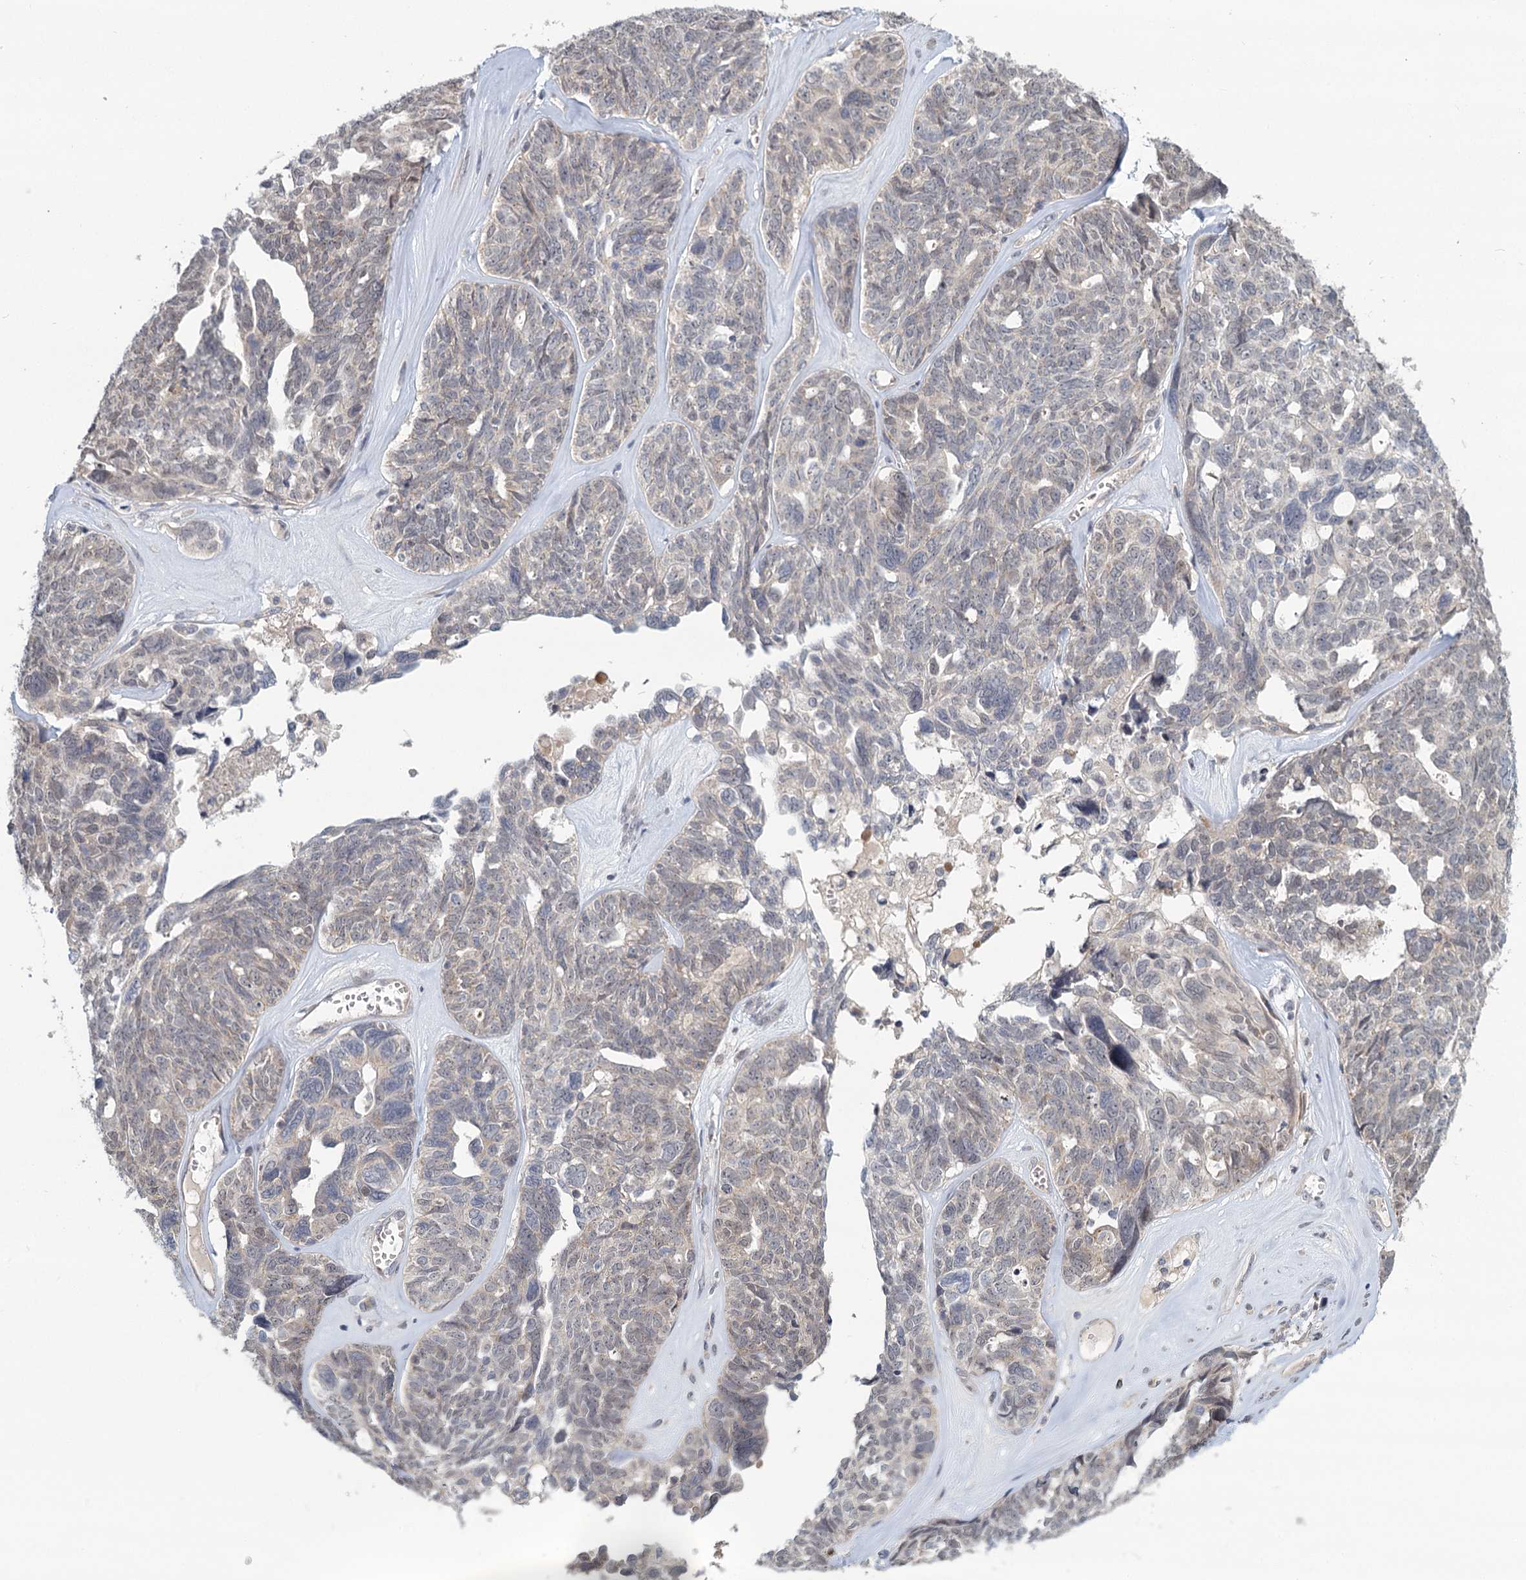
{"staining": {"intensity": "negative", "quantity": "none", "location": "none"}, "tissue": "ovarian cancer", "cell_type": "Tumor cells", "image_type": "cancer", "snomed": [{"axis": "morphology", "description": "Cystadenocarcinoma, serous, NOS"}, {"axis": "topography", "description": "Ovary"}], "caption": "This is an IHC photomicrograph of human ovarian cancer. There is no expression in tumor cells.", "gene": "STAP1", "patient": {"sex": "female", "age": 79}}